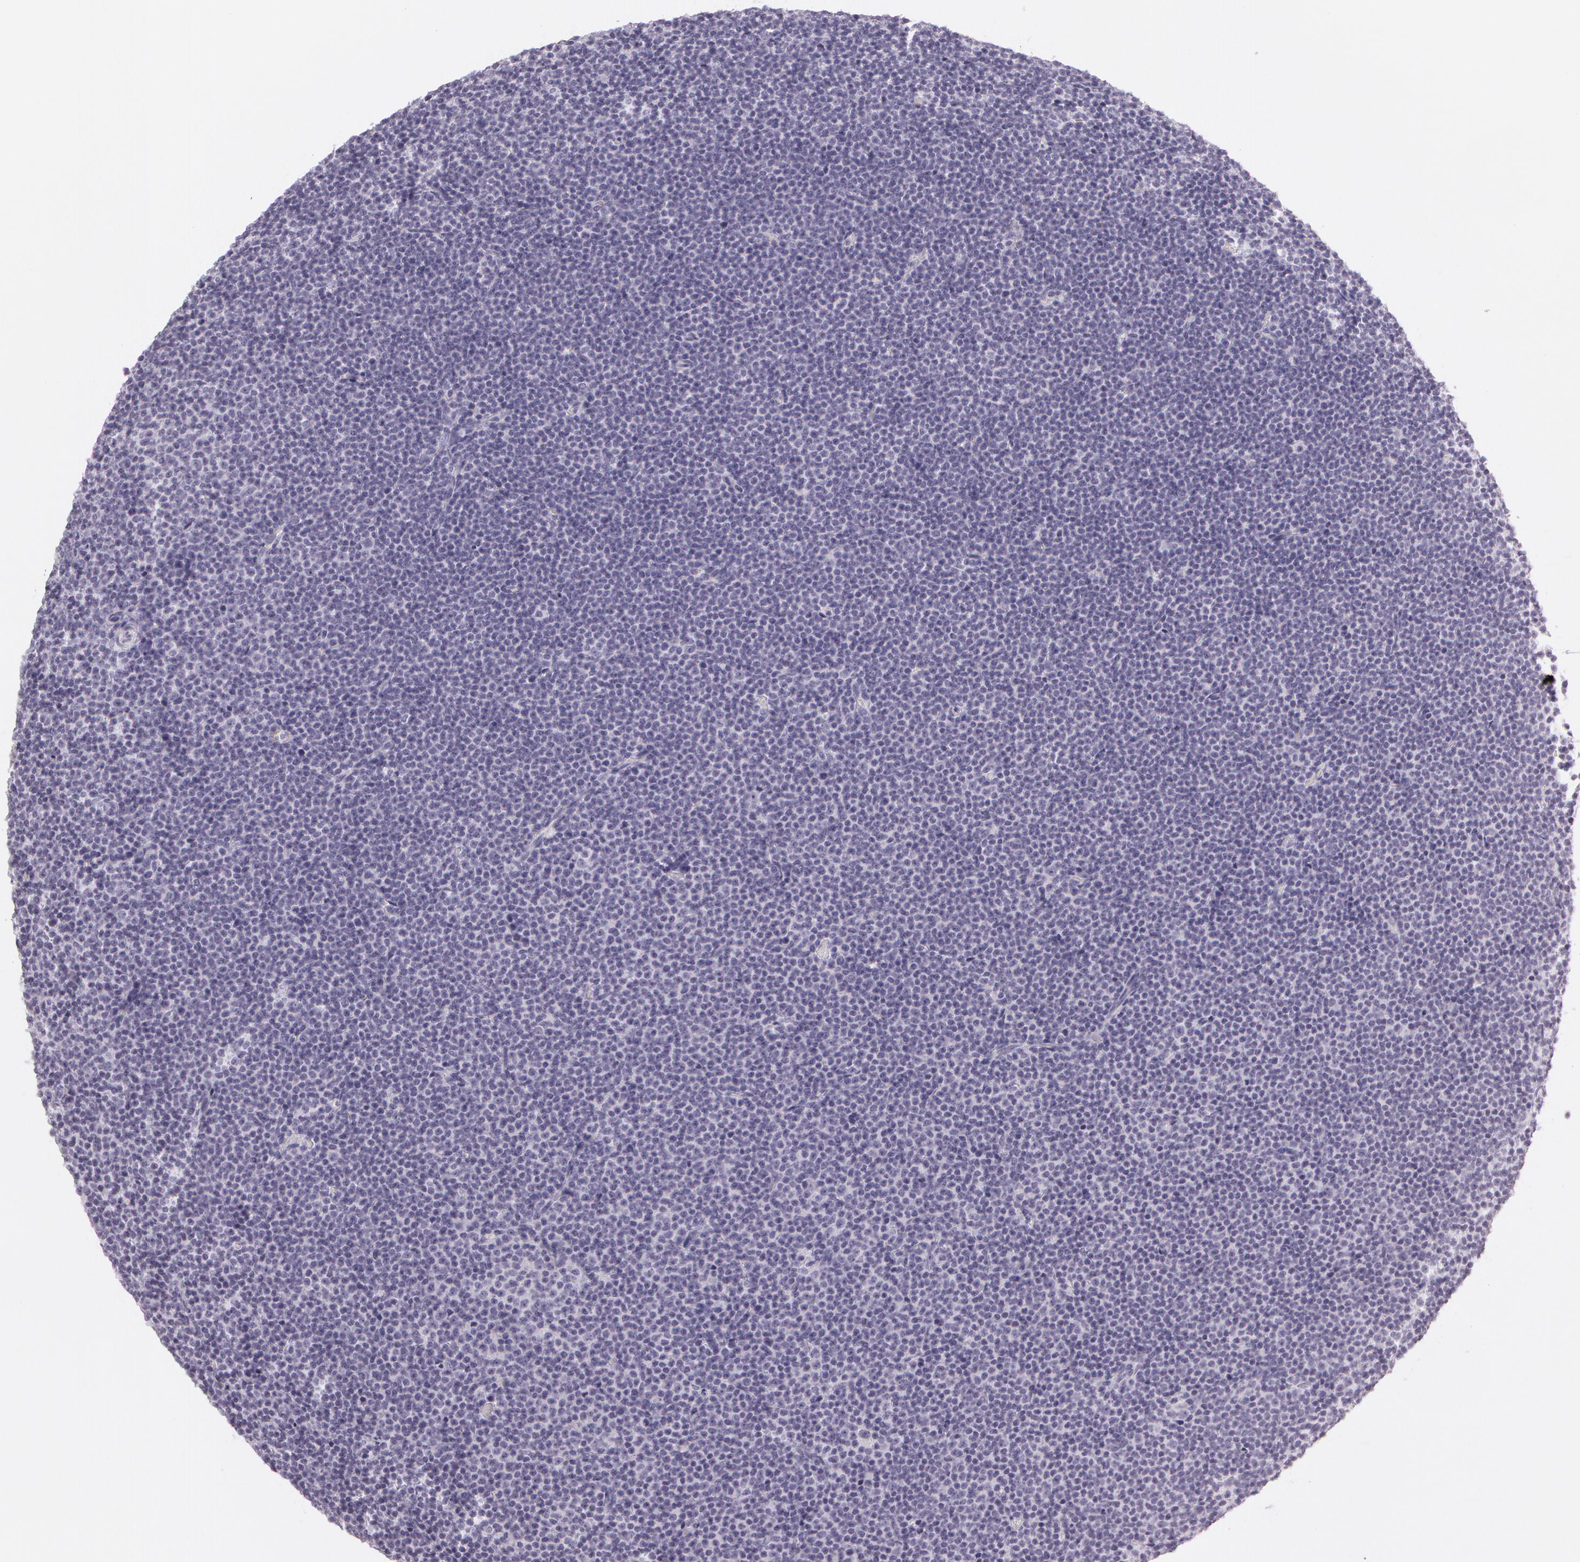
{"staining": {"intensity": "negative", "quantity": "none", "location": "none"}, "tissue": "lymphoma", "cell_type": "Tumor cells", "image_type": "cancer", "snomed": [{"axis": "morphology", "description": "Malignant lymphoma, non-Hodgkin's type, Low grade"}, {"axis": "topography", "description": "Lymph node"}], "caption": "Immunohistochemical staining of human lymphoma displays no significant expression in tumor cells.", "gene": "OTC", "patient": {"sex": "female", "age": 69}}